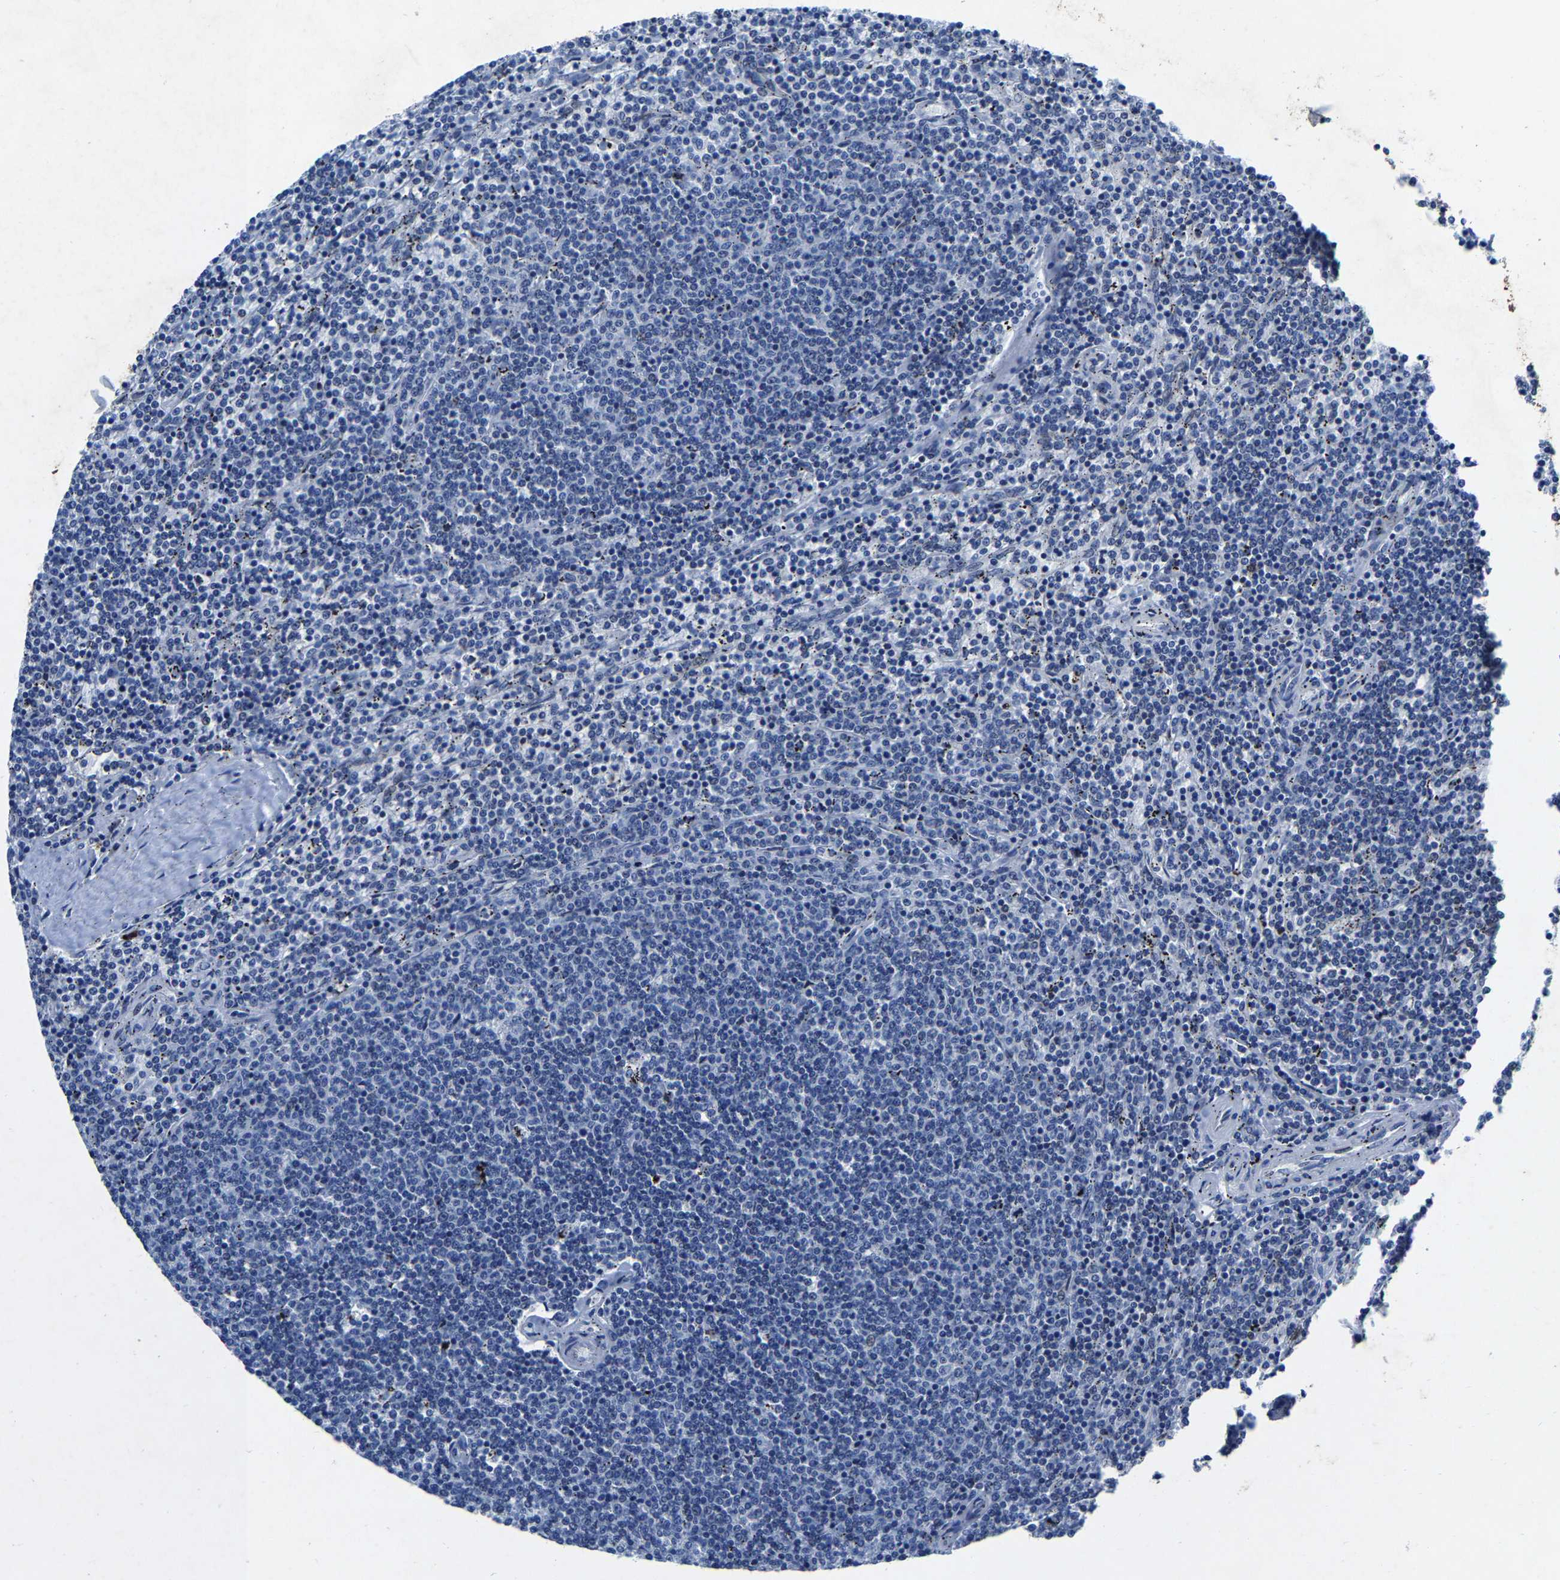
{"staining": {"intensity": "negative", "quantity": "none", "location": "none"}, "tissue": "lymphoma", "cell_type": "Tumor cells", "image_type": "cancer", "snomed": [{"axis": "morphology", "description": "Malignant lymphoma, non-Hodgkin's type, Low grade"}, {"axis": "topography", "description": "Spleen"}], "caption": "This is an immunohistochemistry (IHC) micrograph of human lymphoma. There is no staining in tumor cells.", "gene": "UBN2", "patient": {"sex": "female", "age": 50}}